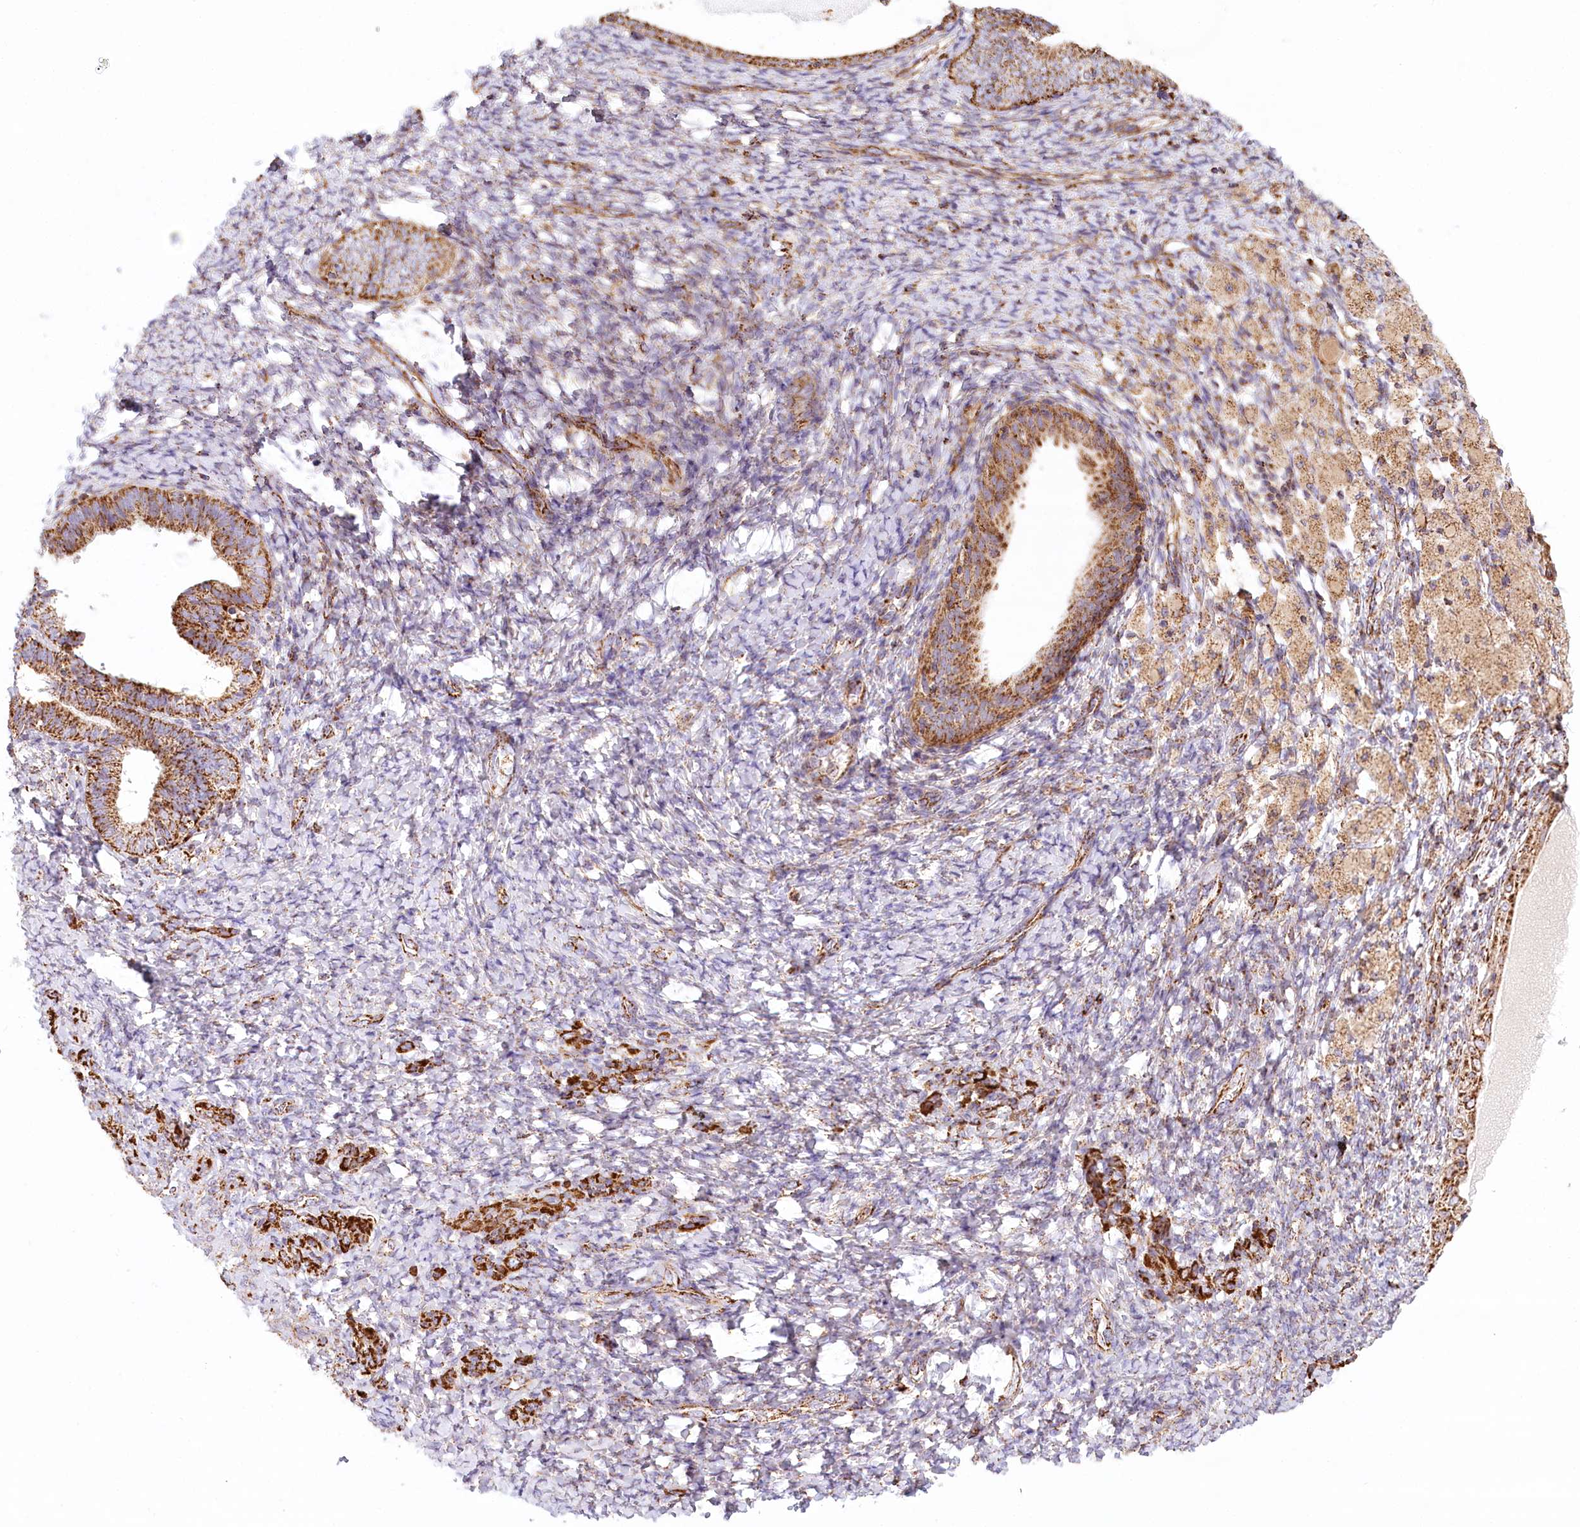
{"staining": {"intensity": "moderate", "quantity": "25%-75%", "location": "cytoplasmic/membranous"}, "tissue": "endometrium", "cell_type": "Cells in endometrial stroma", "image_type": "normal", "snomed": [{"axis": "morphology", "description": "Normal tissue, NOS"}, {"axis": "topography", "description": "Endometrium"}], "caption": "Protein staining of normal endometrium demonstrates moderate cytoplasmic/membranous staining in approximately 25%-75% of cells in endometrial stroma.", "gene": "UMPS", "patient": {"sex": "female", "age": 72}}